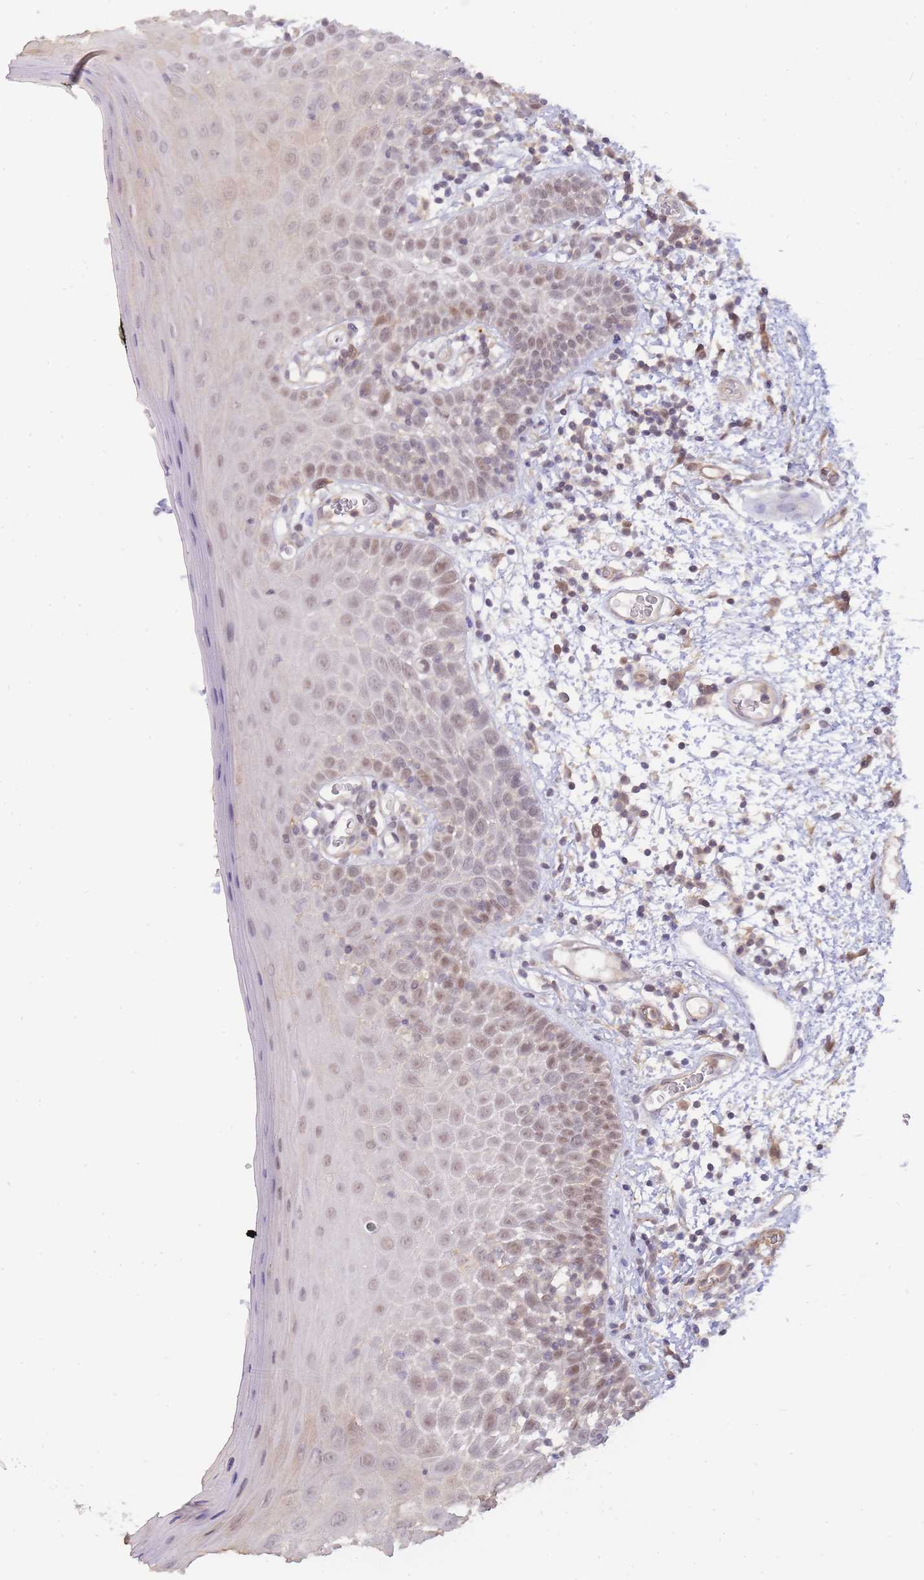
{"staining": {"intensity": "moderate", "quantity": "25%-75%", "location": "cytoplasmic/membranous,nuclear"}, "tissue": "oral mucosa", "cell_type": "Squamous epithelial cells", "image_type": "normal", "snomed": [{"axis": "morphology", "description": "Normal tissue, NOS"}, {"axis": "morphology", "description": "Squamous cell carcinoma, NOS"}, {"axis": "topography", "description": "Oral tissue"}, {"axis": "topography", "description": "Tounge, NOS"}, {"axis": "topography", "description": "Head-Neck"}], "caption": "About 25%-75% of squamous epithelial cells in normal oral mucosa demonstrate moderate cytoplasmic/membranous,nuclear protein positivity as visualized by brown immunohistochemical staining.", "gene": "SMC6", "patient": {"sex": "male", "age": 76}}